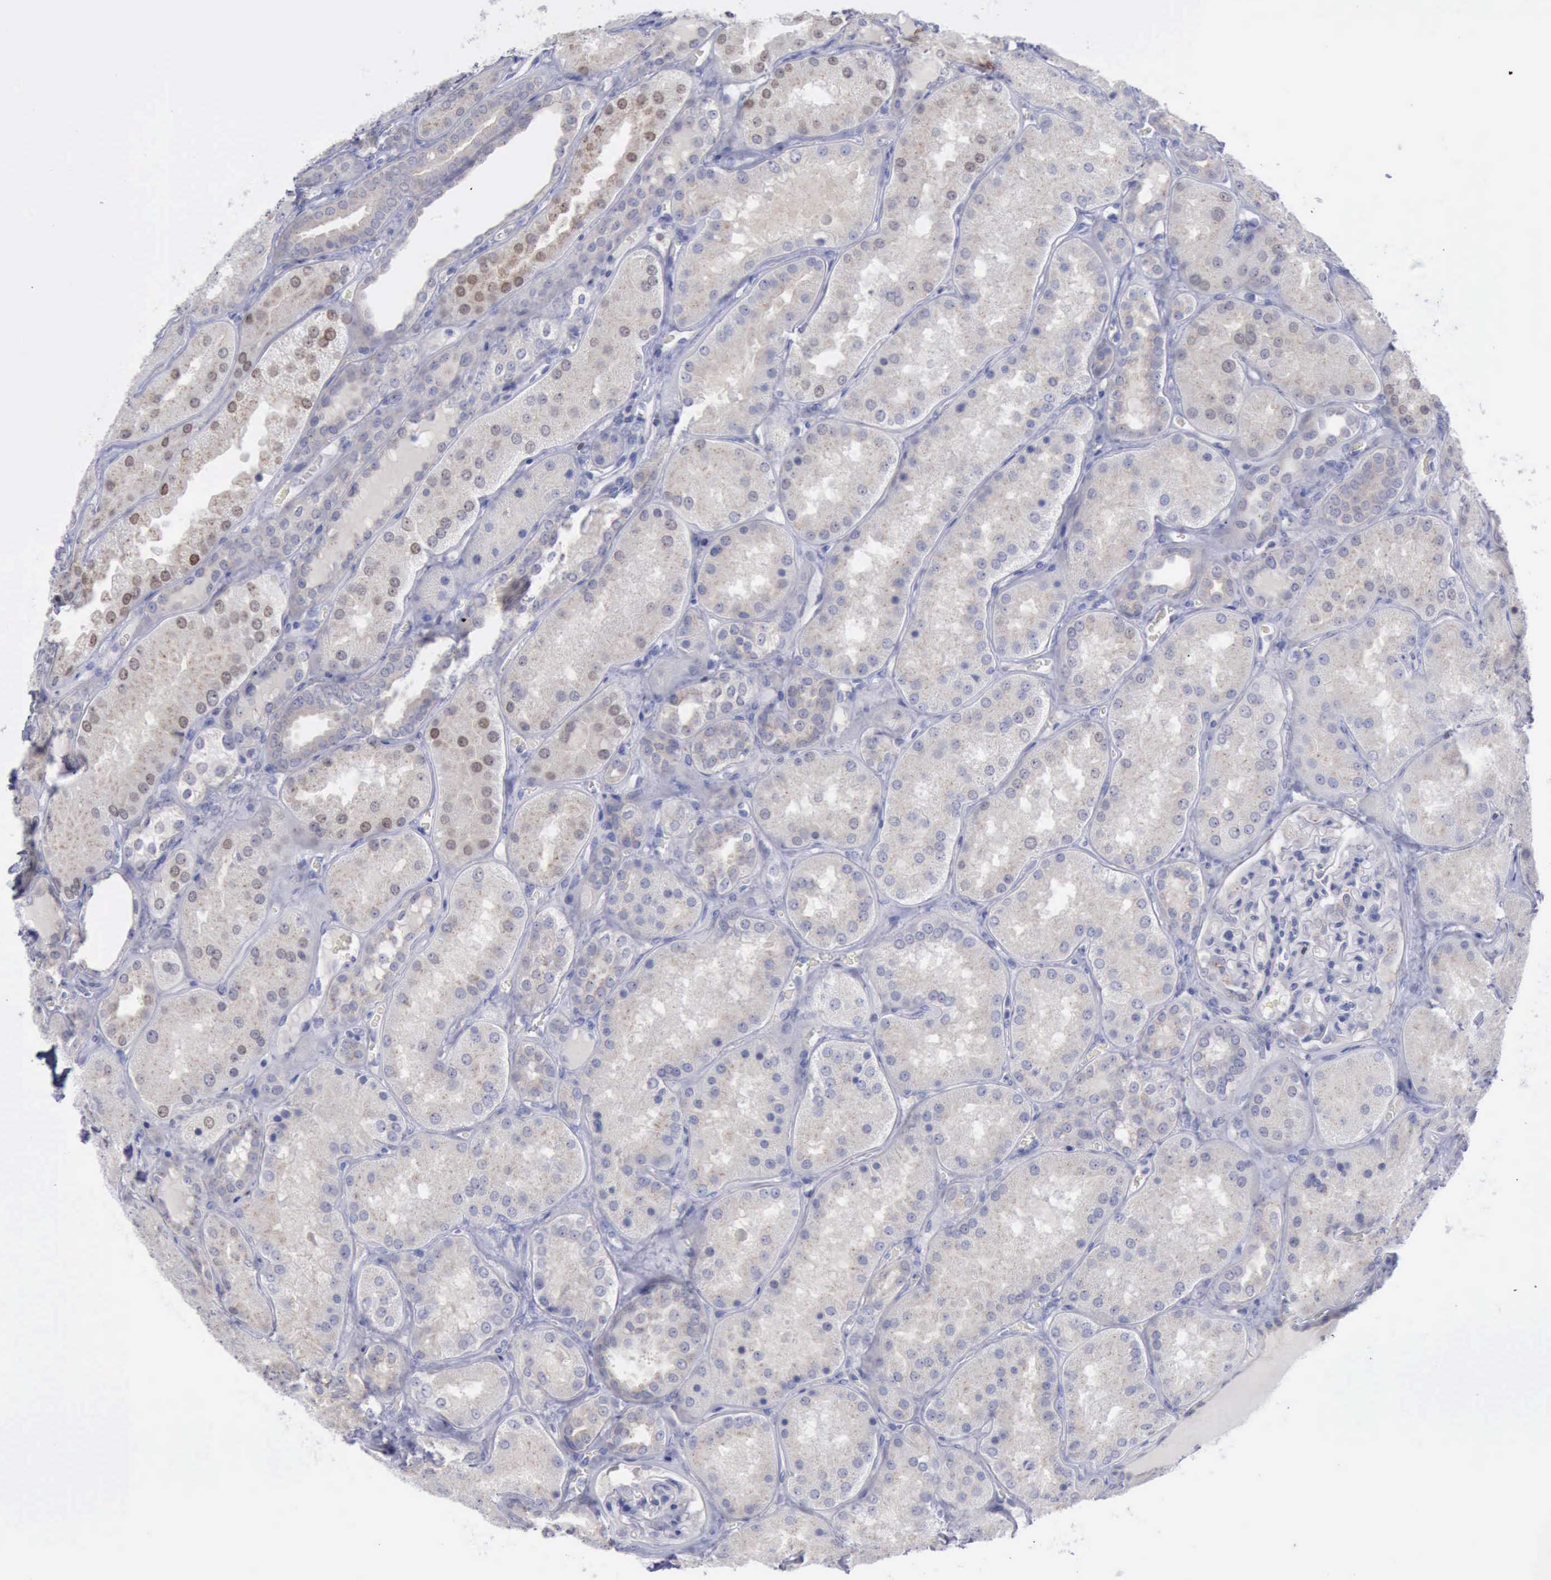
{"staining": {"intensity": "negative", "quantity": "none", "location": "none"}, "tissue": "kidney", "cell_type": "Cells in glomeruli", "image_type": "normal", "snomed": [{"axis": "morphology", "description": "Normal tissue, NOS"}, {"axis": "topography", "description": "Kidney"}], "caption": "Immunohistochemistry image of benign human kidney stained for a protein (brown), which reveals no expression in cells in glomeruli.", "gene": "SATB2", "patient": {"sex": "female", "age": 56}}